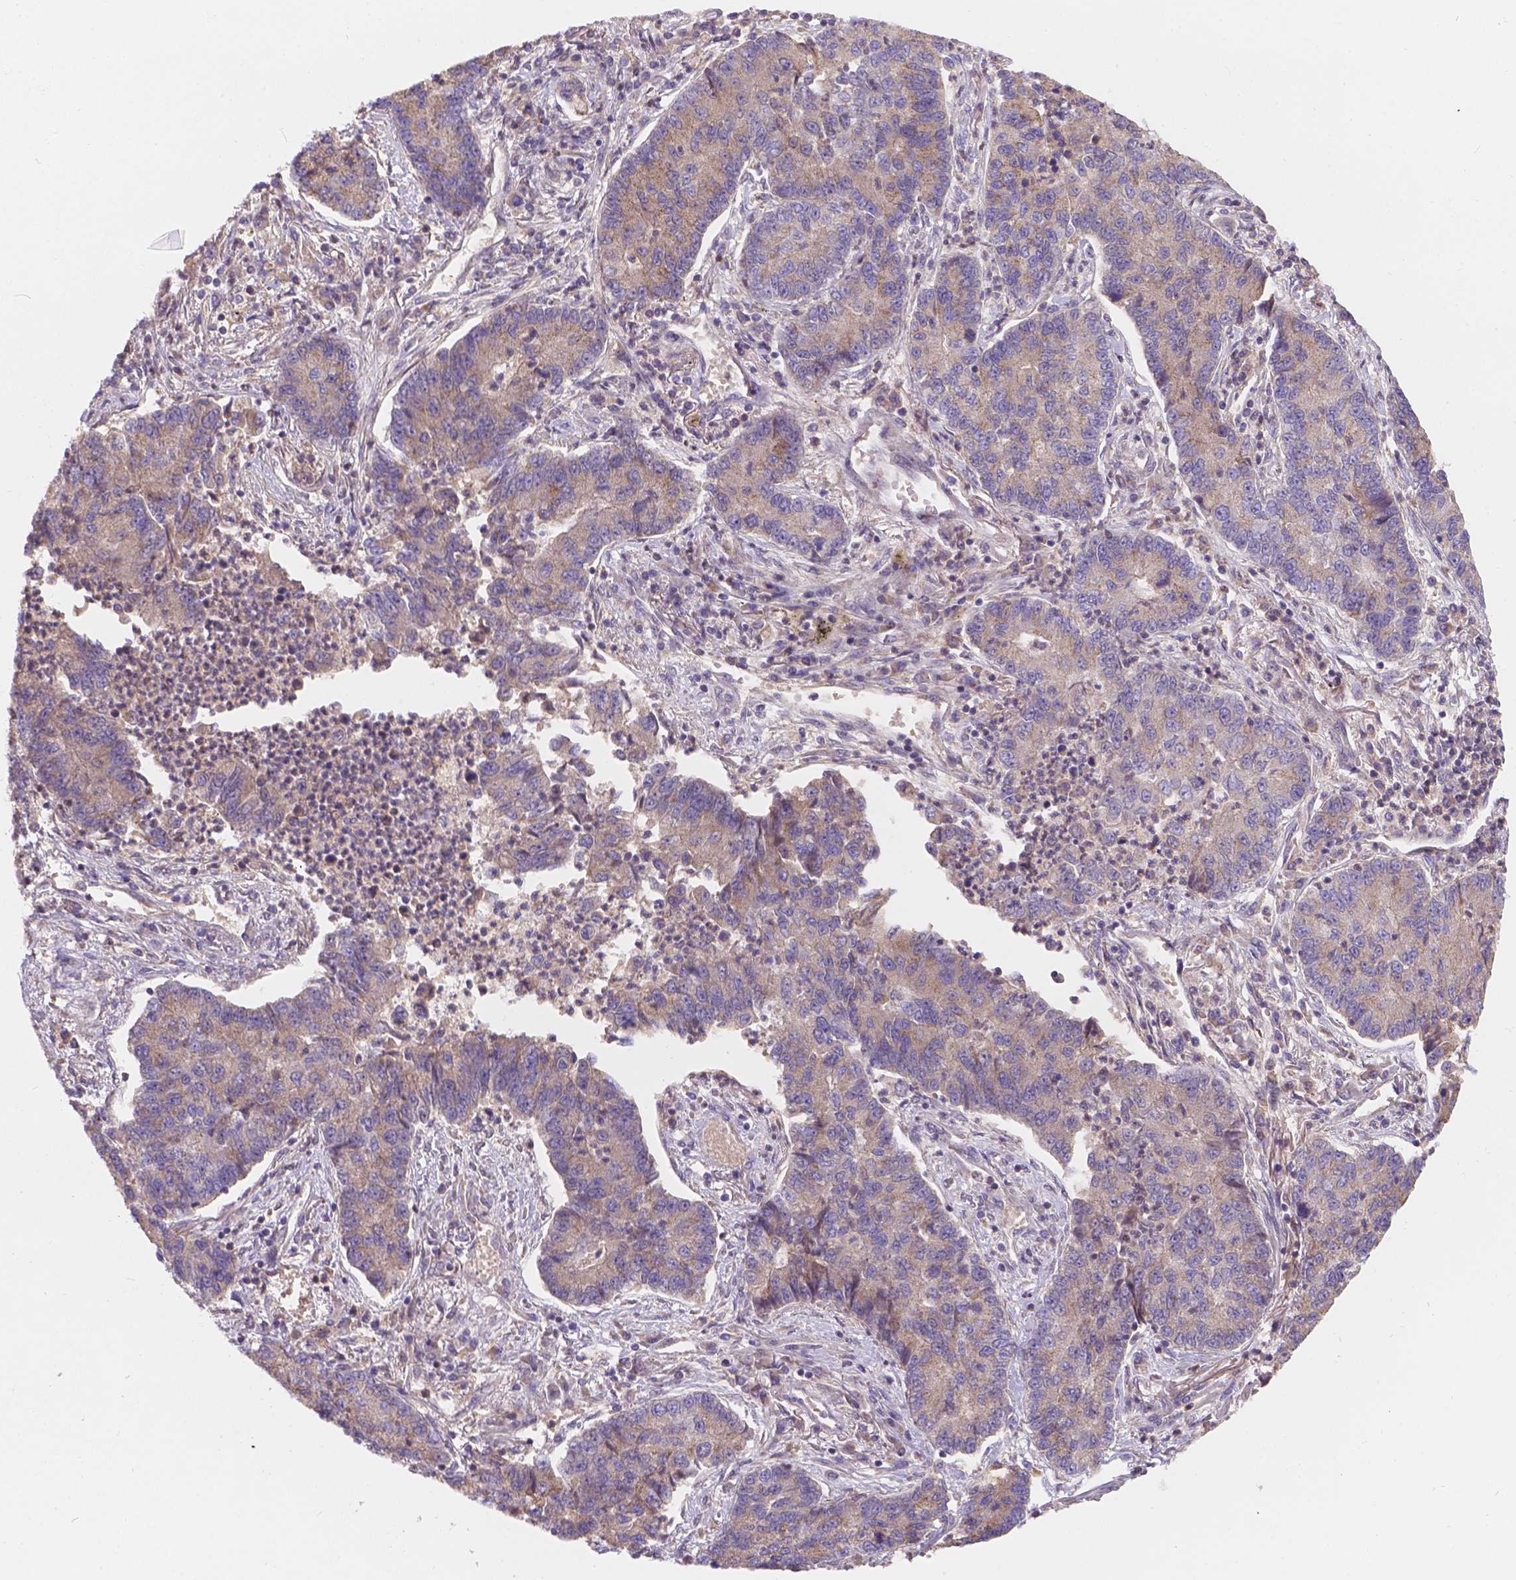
{"staining": {"intensity": "moderate", "quantity": ">75%", "location": "cytoplasmic/membranous"}, "tissue": "lung cancer", "cell_type": "Tumor cells", "image_type": "cancer", "snomed": [{"axis": "morphology", "description": "Adenocarcinoma, NOS"}, {"axis": "topography", "description": "Lung"}], "caption": "Human adenocarcinoma (lung) stained with a brown dye exhibits moderate cytoplasmic/membranous positive staining in about >75% of tumor cells.", "gene": "CDK10", "patient": {"sex": "female", "age": 57}}